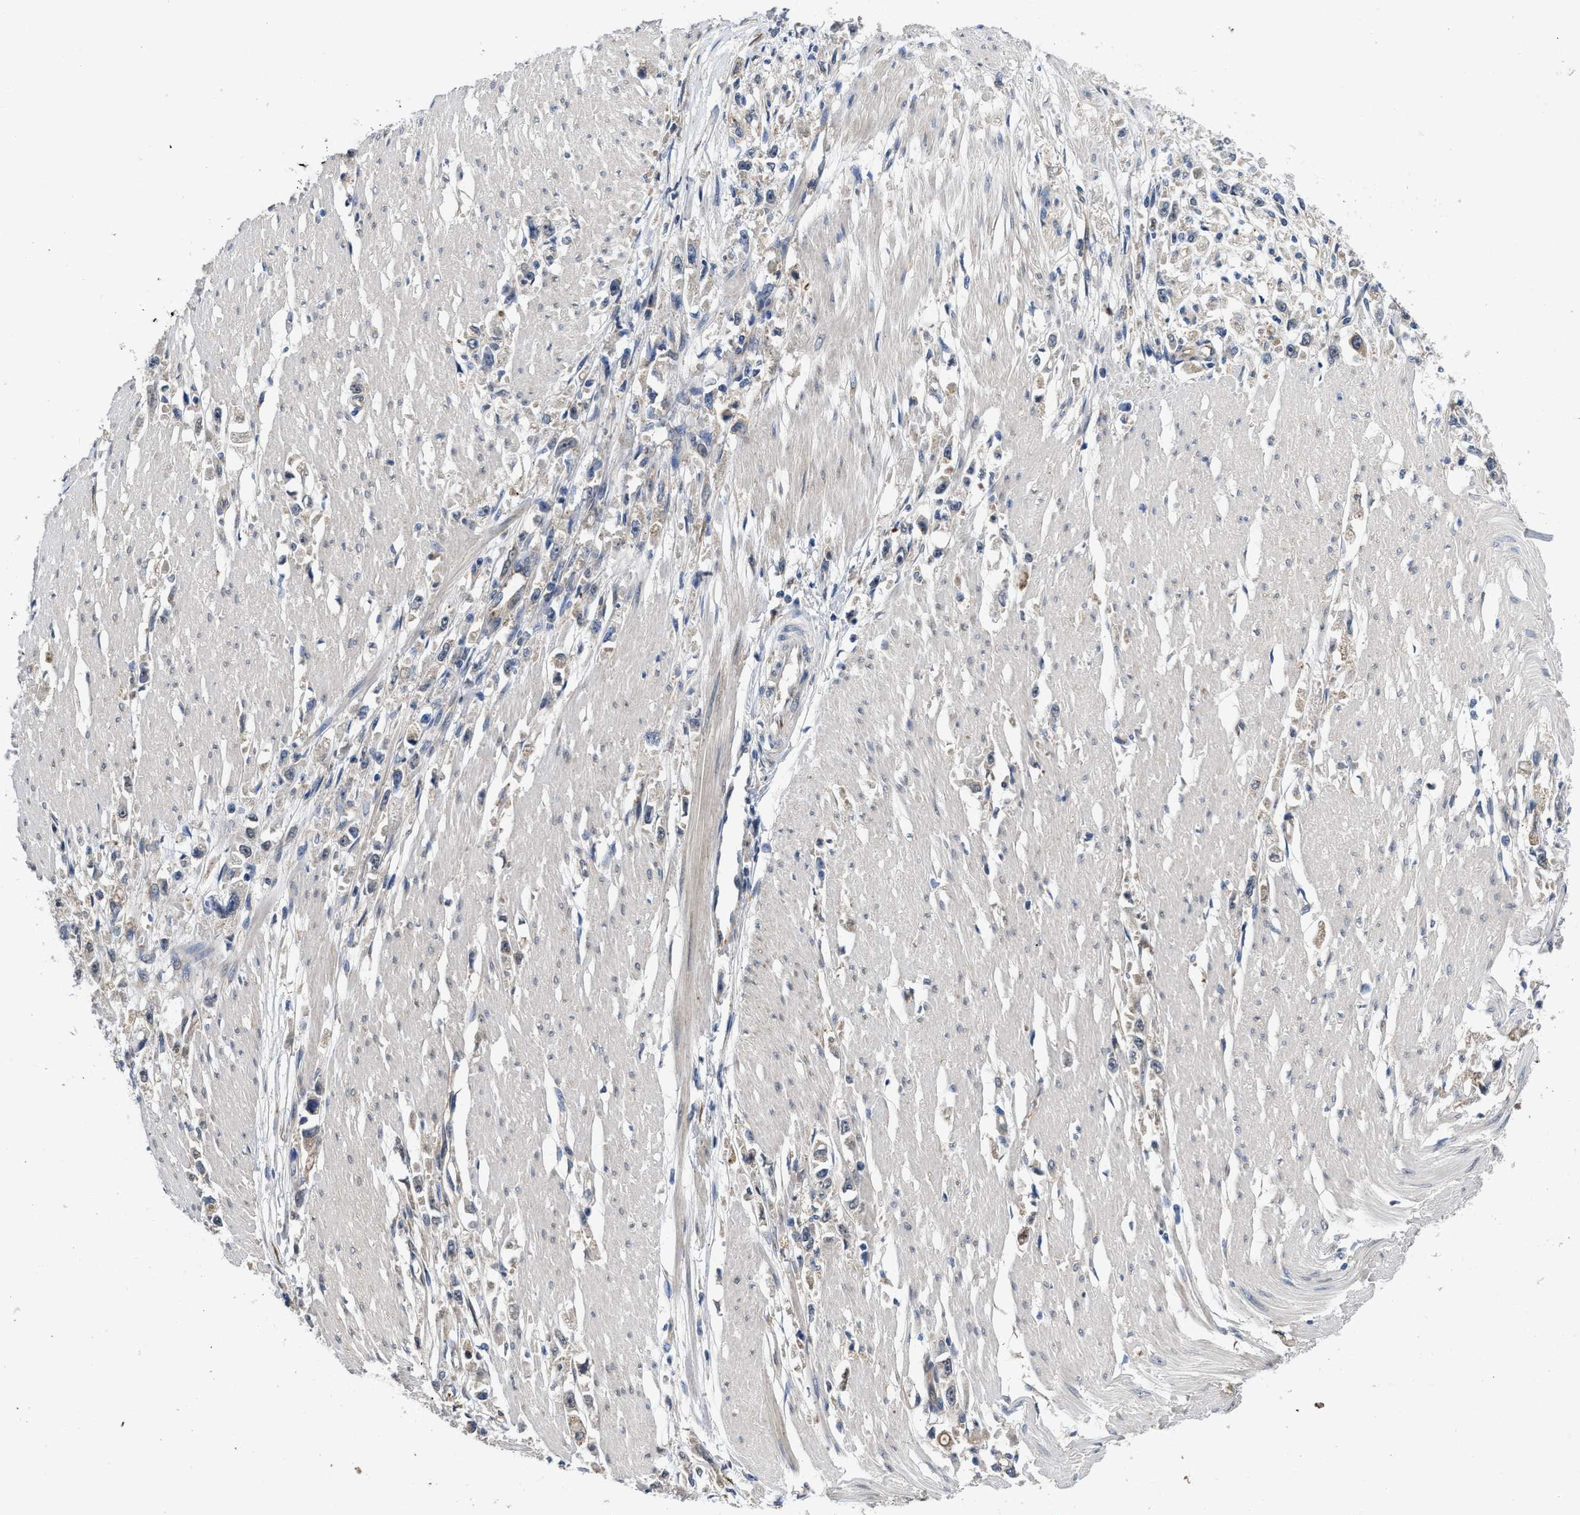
{"staining": {"intensity": "negative", "quantity": "none", "location": "none"}, "tissue": "stomach cancer", "cell_type": "Tumor cells", "image_type": "cancer", "snomed": [{"axis": "morphology", "description": "Adenocarcinoma, NOS"}, {"axis": "topography", "description": "Stomach"}], "caption": "This is an immunohistochemistry photomicrograph of stomach adenocarcinoma. There is no positivity in tumor cells.", "gene": "PKD2", "patient": {"sex": "female", "age": 59}}